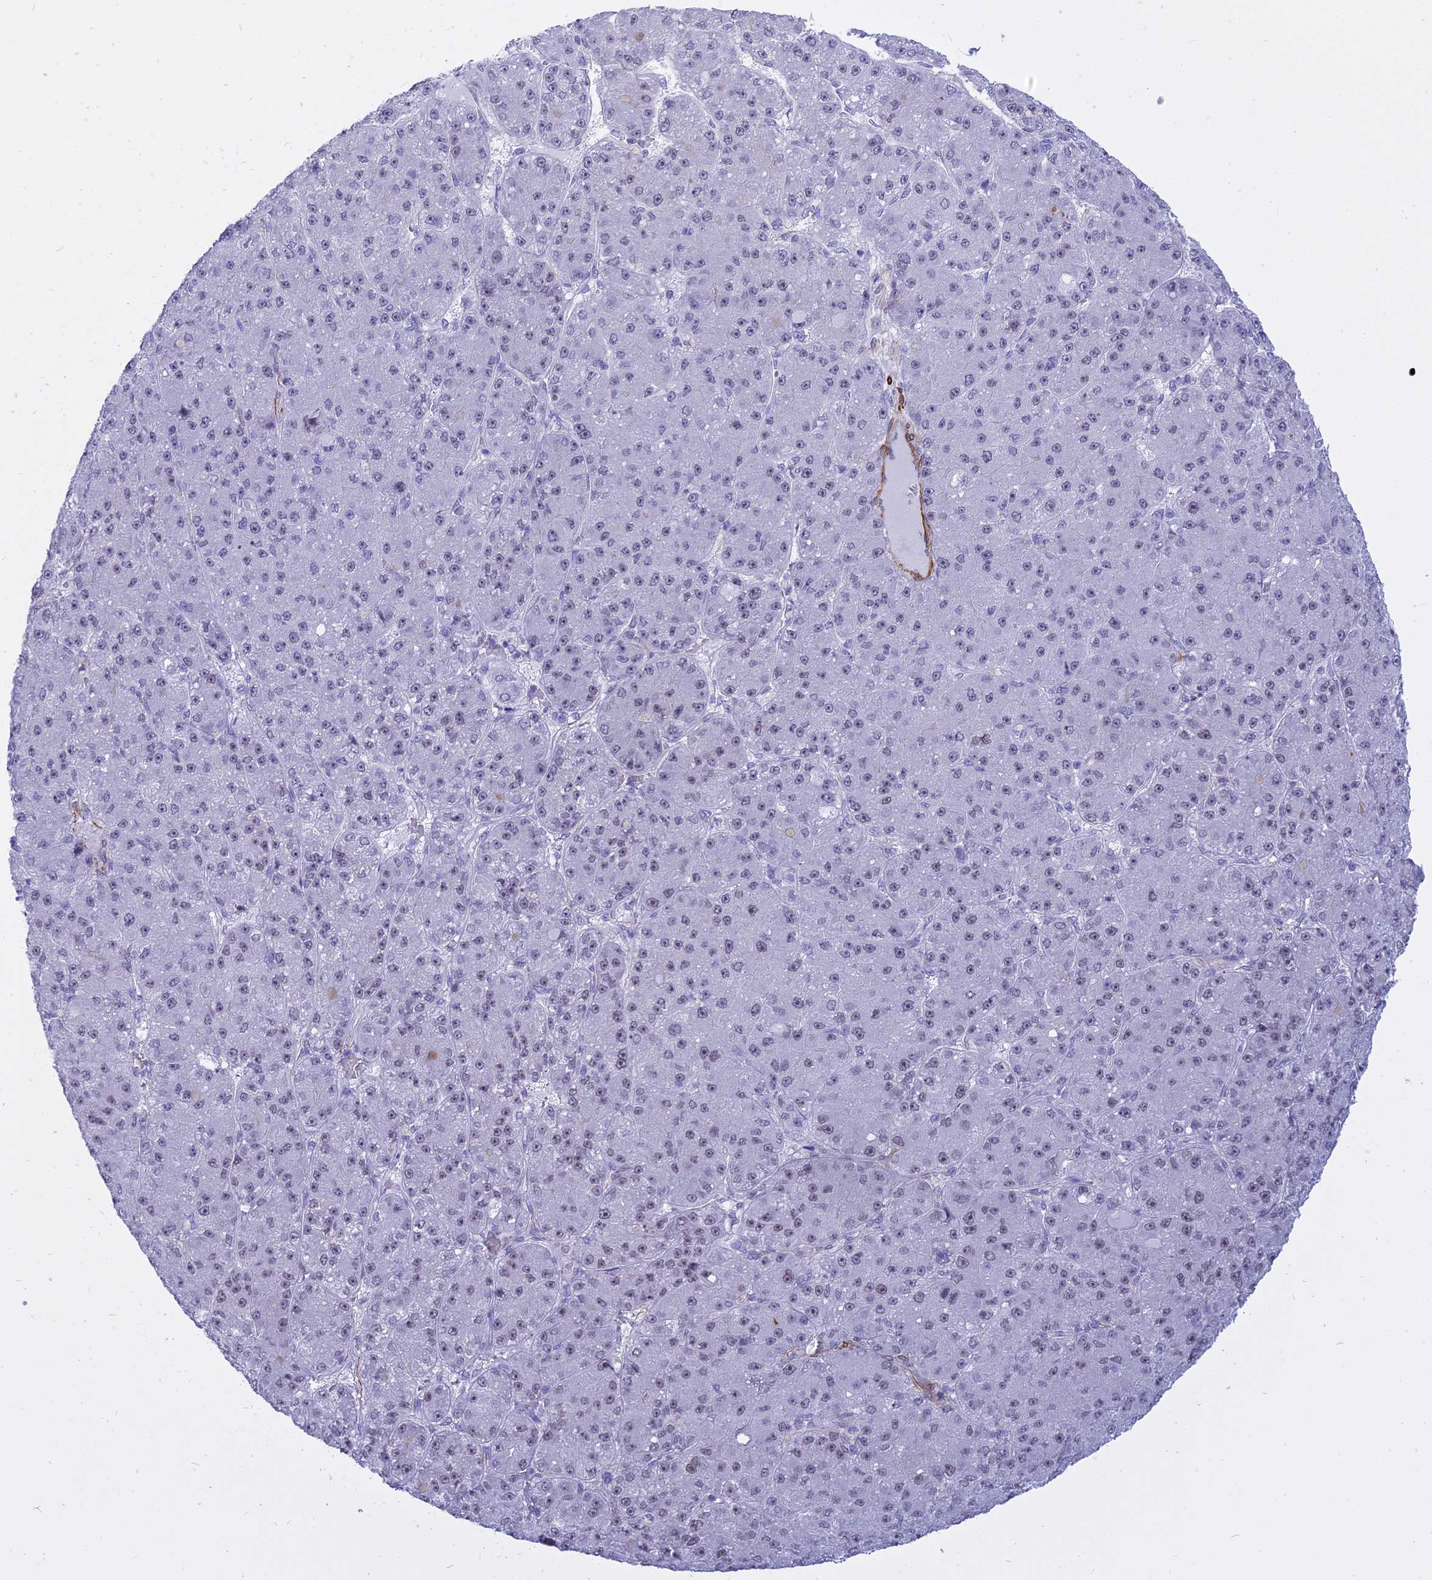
{"staining": {"intensity": "negative", "quantity": "none", "location": "none"}, "tissue": "liver cancer", "cell_type": "Tumor cells", "image_type": "cancer", "snomed": [{"axis": "morphology", "description": "Carcinoma, Hepatocellular, NOS"}, {"axis": "topography", "description": "Liver"}], "caption": "Liver cancer (hepatocellular carcinoma) was stained to show a protein in brown. There is no significant positivity in tumor cells.", "gene": "CENPV", "patient": {"sex": "male", "age": 67}}